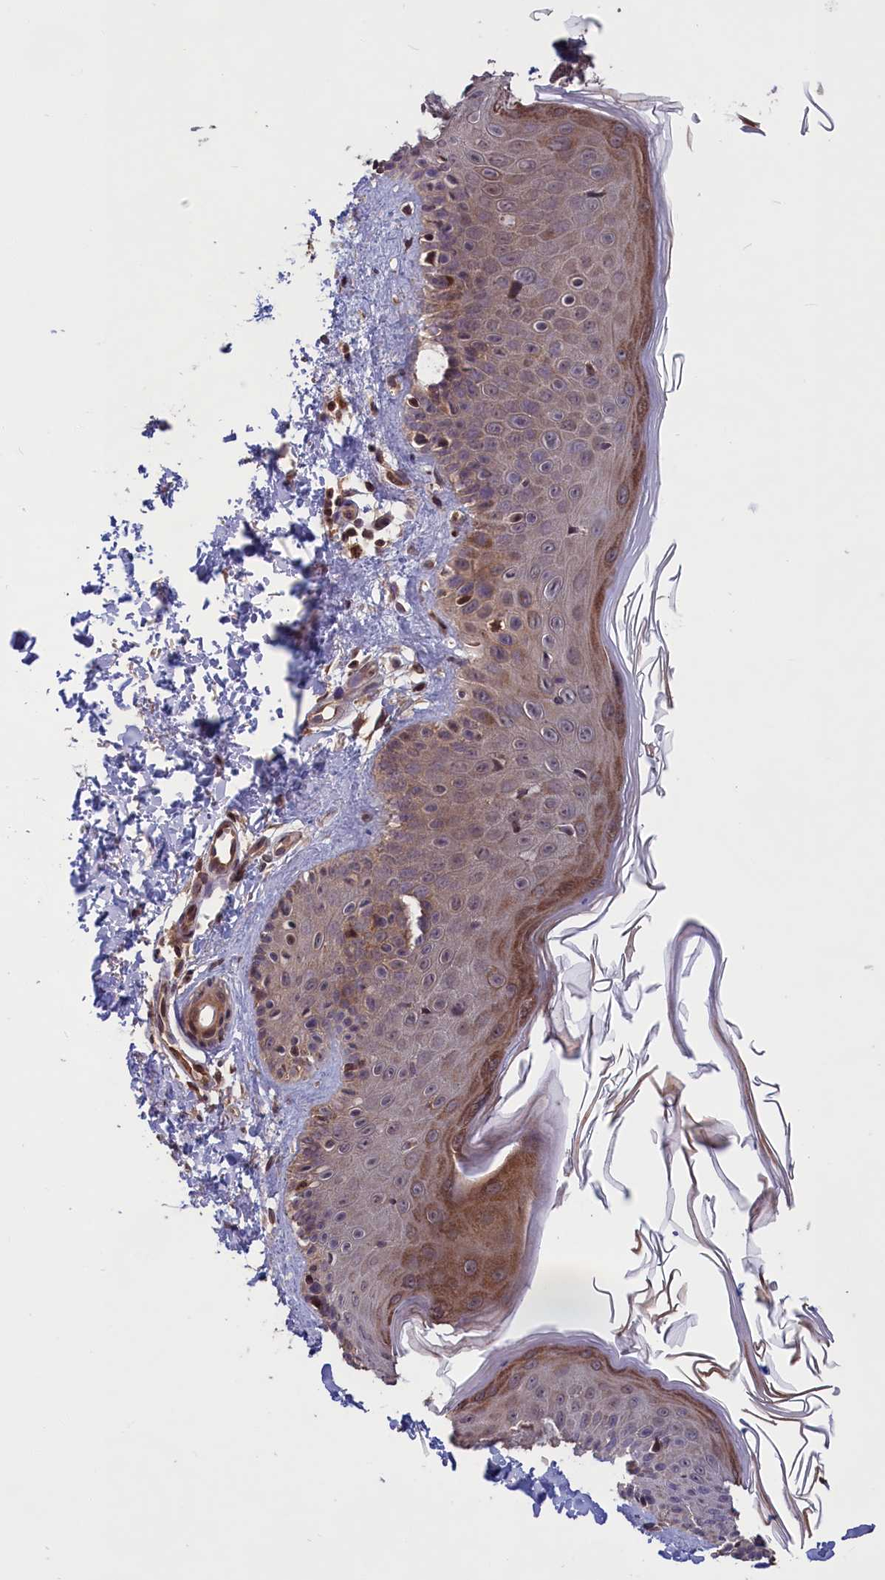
{"staining": {"intensity": "weak", "quantity": ">75%", "location": "cytoplasmic/membranous,nuclear"}, "tissue": "skin", "cell_type": "Fibroblasts", "image_type": "normal", "snomed": [{"axis": "morphology", "description": "Normal tissue, NOS"}, {"axis": "topography", "description": "Skin"}], "caption": "Fibroblasts reveal low levels of weak cytoplasmic/membranous,nuclear positivity in about >75% of cells in unremarkable skin. Nuclei are stained in blue.", "gene": "DENND1B", "patient": {"sex": "male", "age": 52}}